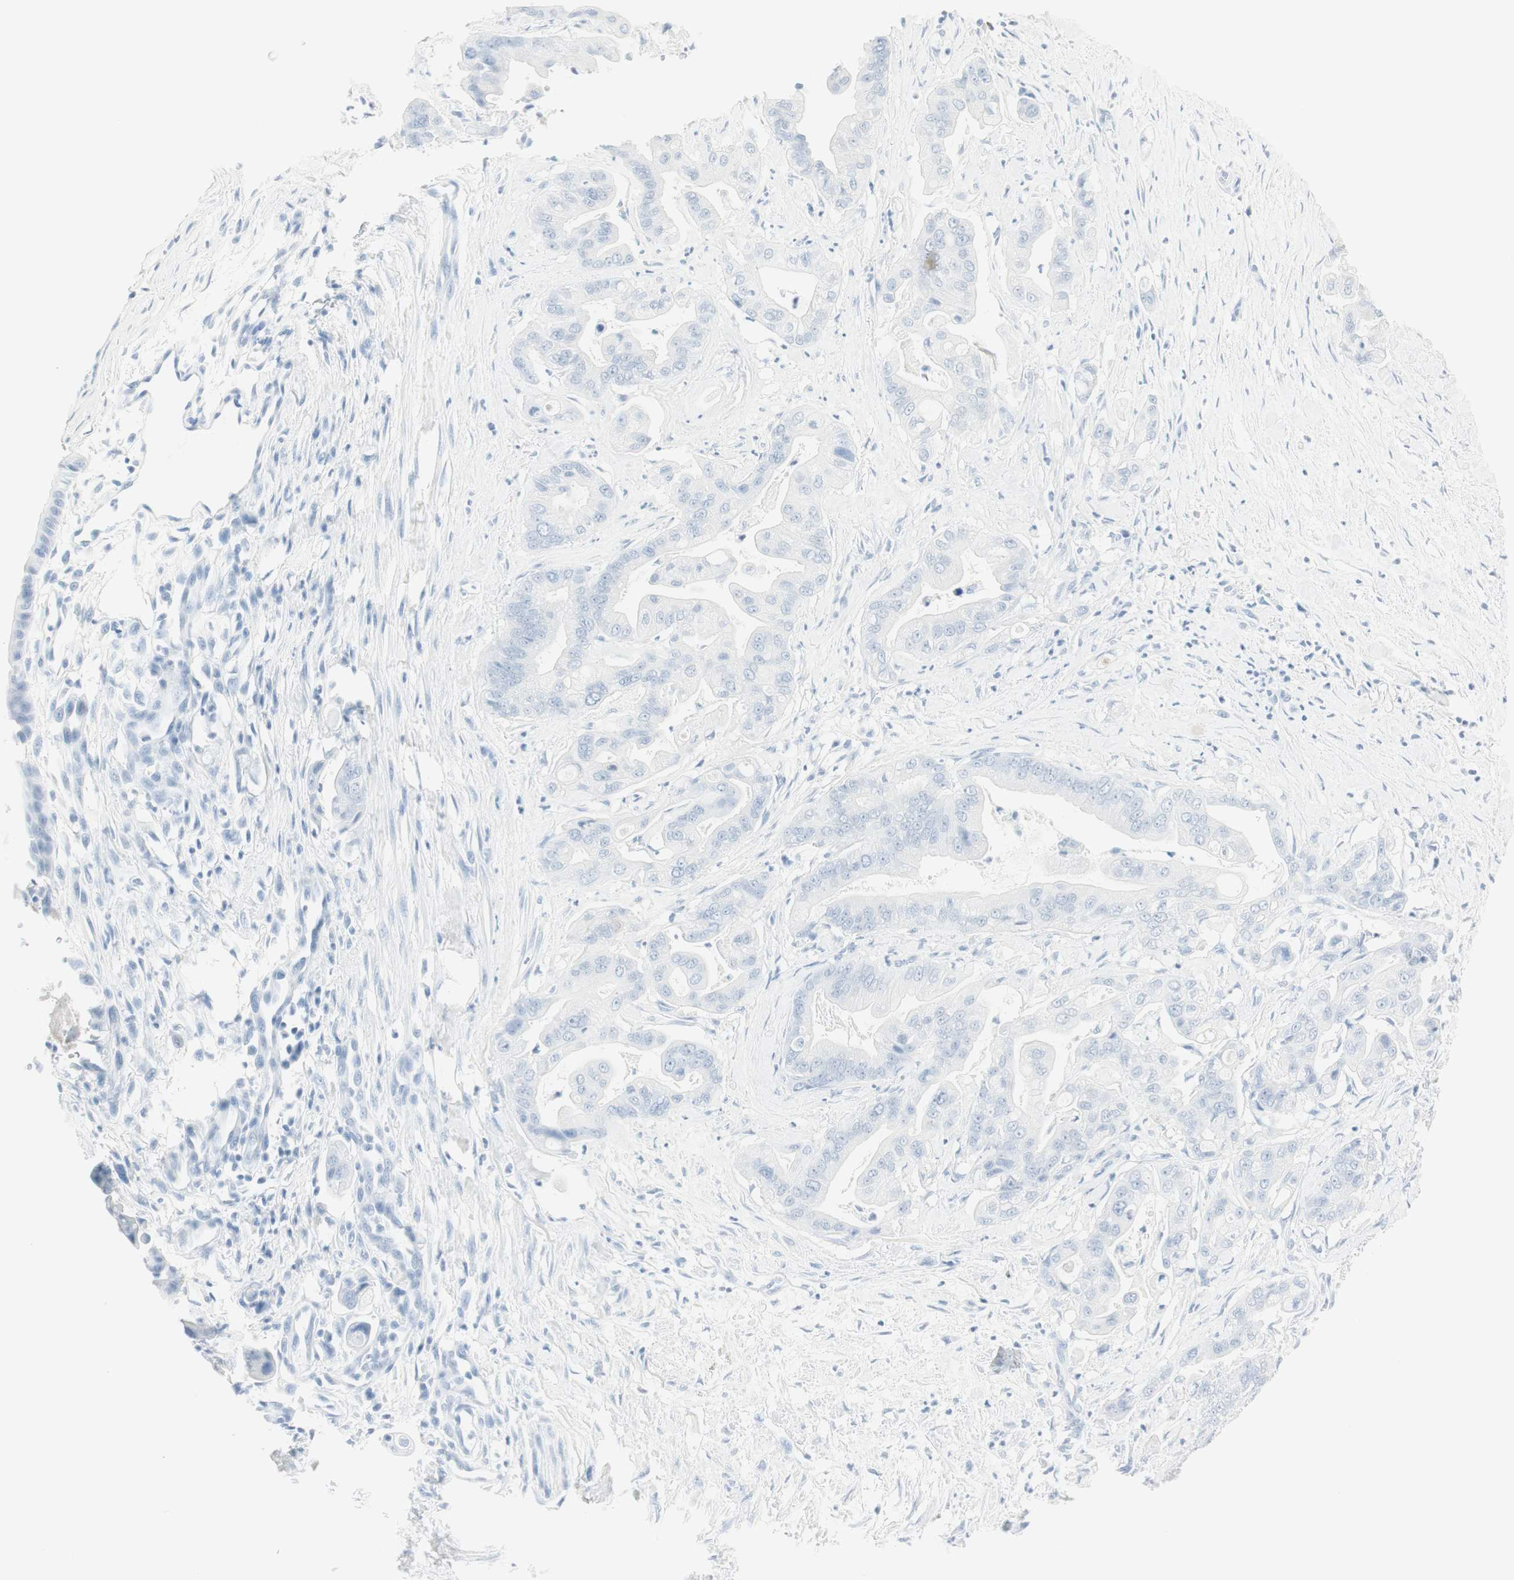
{"staining": {"intensity": "negative", "quantity": "none", "location": "none"}, "tissue": "pancreatic cancer", "cell_type": "Tumor cells", "image_type": "cancer", "snomed": [{"axis": "morphology", "description": "Adenocarcinoma, NOS"}, {"axis": "topography", "description": "Pancreas"}], "caption": "High power microscopy micrograph of an immunohistochemistry photomicrograph of pancreatic cancer (adenocarcinoma), revealing no significant staining in tumor cells.", "gene": "NAPSA", "patient": {"sex": "female", "age": 75}}